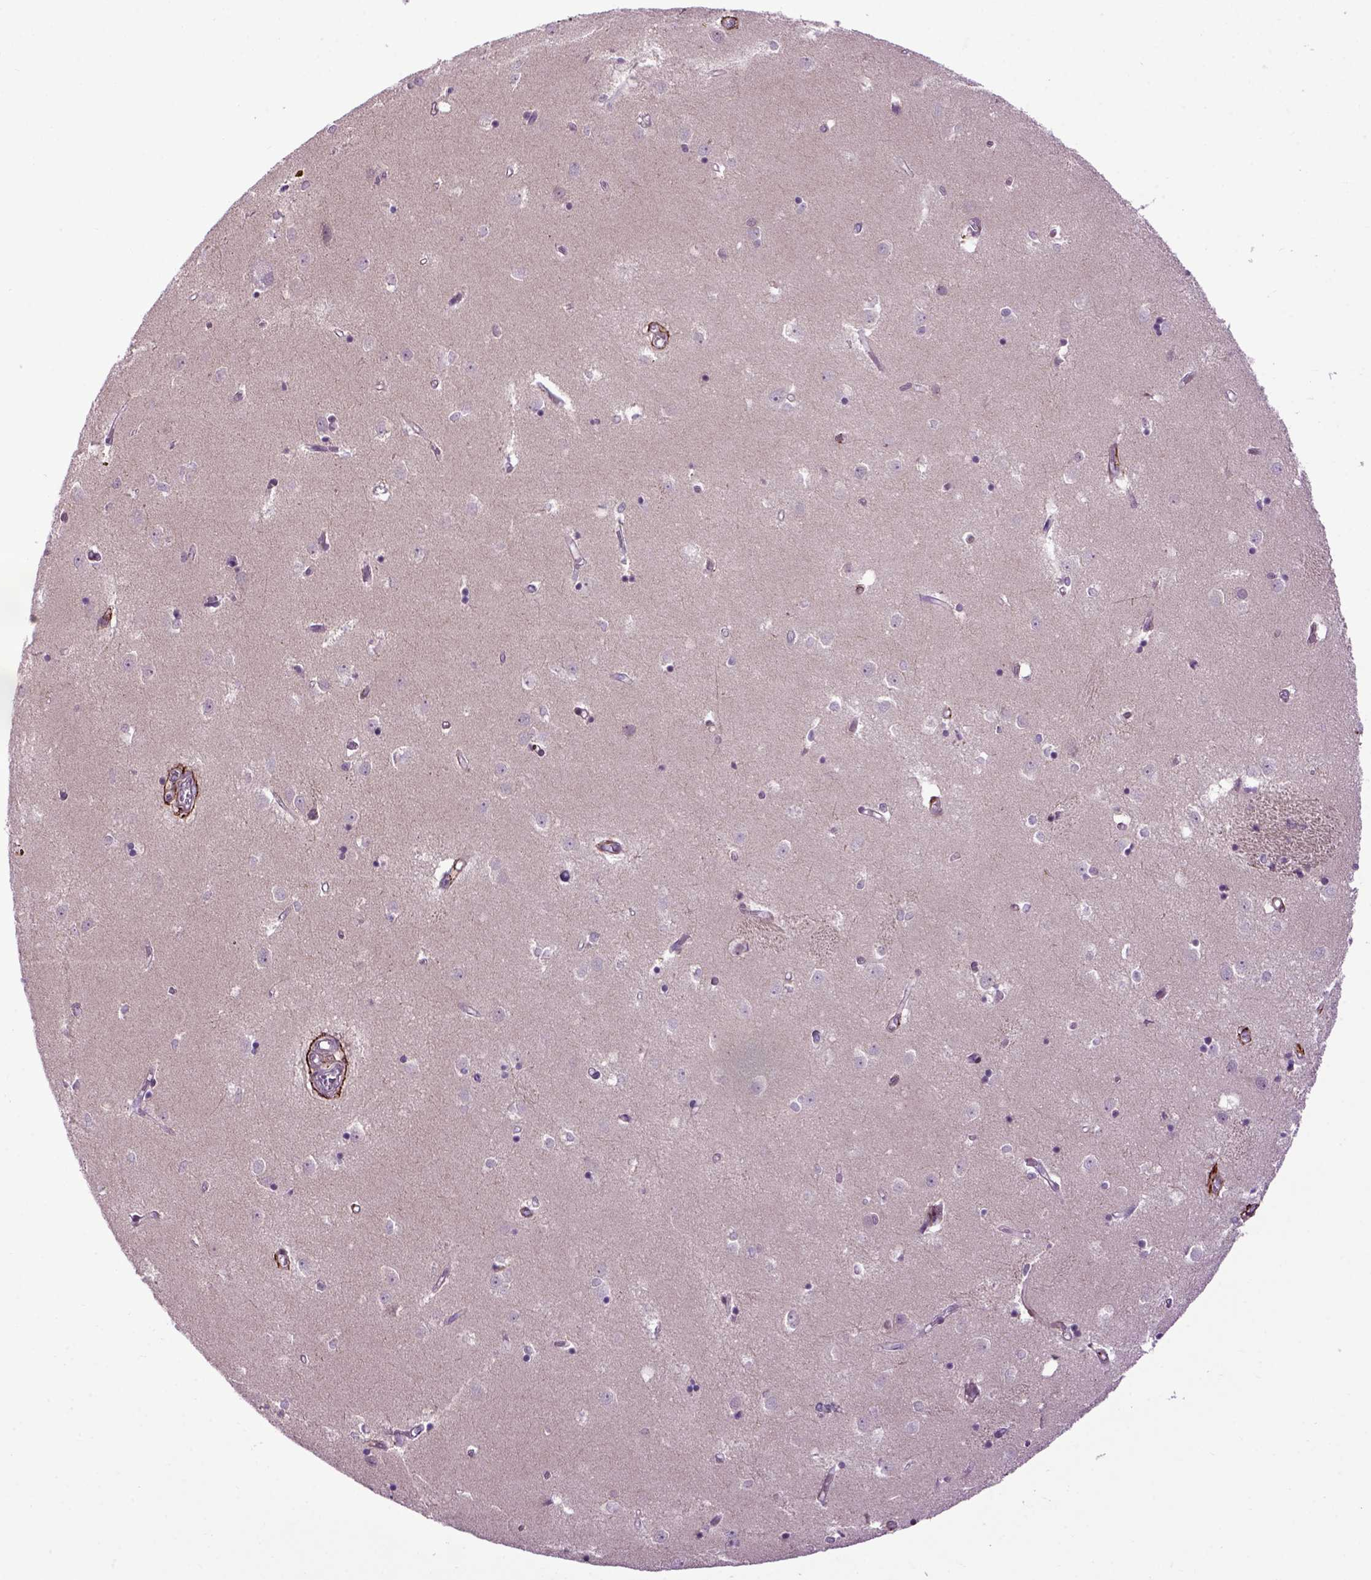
{"staining": {"intensity": "negative", "quantity": "none", "location": "none"}, "tissue": "caudate", "cell_type": "Glial cells", "image_type": "normal", "snomed": [{"axis": "morphology", "description": "Normal tissue, NOS"}, {"axis": "topography", "description": "Lateral ventricle wall"}], "caption": "This is a image of immunohistochemistry (IHC) staining of benign caudate, which shows no expression in glial cells. The staining was performed using DAB (3,3'-diaminobenzidine) to visualize the protein expression in brown, while the nuclei were stained in blue with hematoxylin (Magnification: 20x).", "gene": "EMILIN3", "patient": {"sex": "male", "age": 54}}